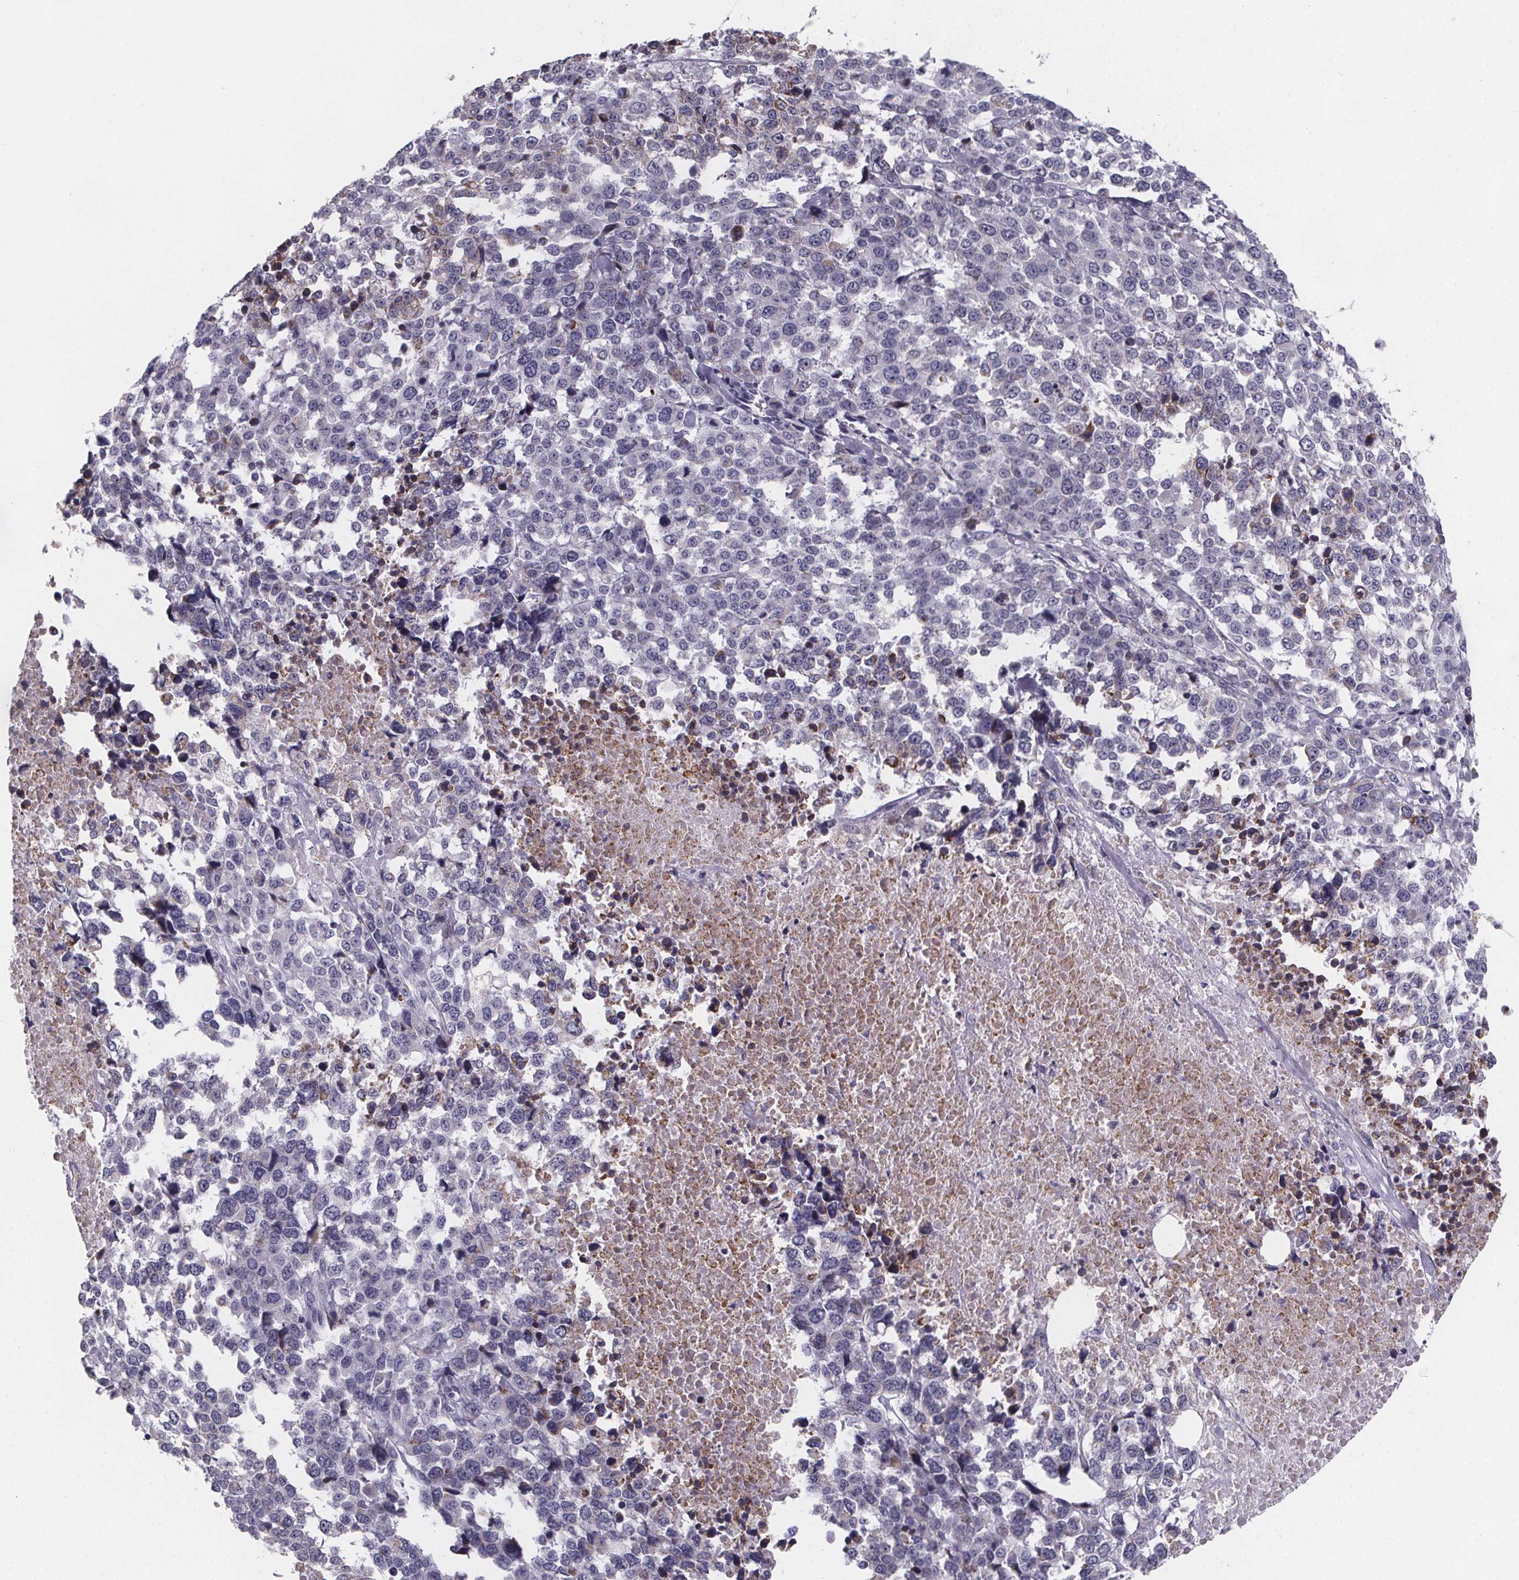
{"staining": {"intensity": "negative", "quantity": "none", "location": "none"}, "tissue": "melanoma", "cell_type": "Tumor cells", "image_type": "cancer", "snomed": [{"axis": "morphology", "description": "Malignant melanoma, Metastatic site"}, {"axis": "topography", "description": "Skin"}], "caption": "Immunohistochemistry (IHC) photomicrograph of neoplastic tissue: melanoma stained with DAB shows no significant protein positivity in tumor cells.", "gene": "PAH", "patient": {"sex": "male", "age": 84}}